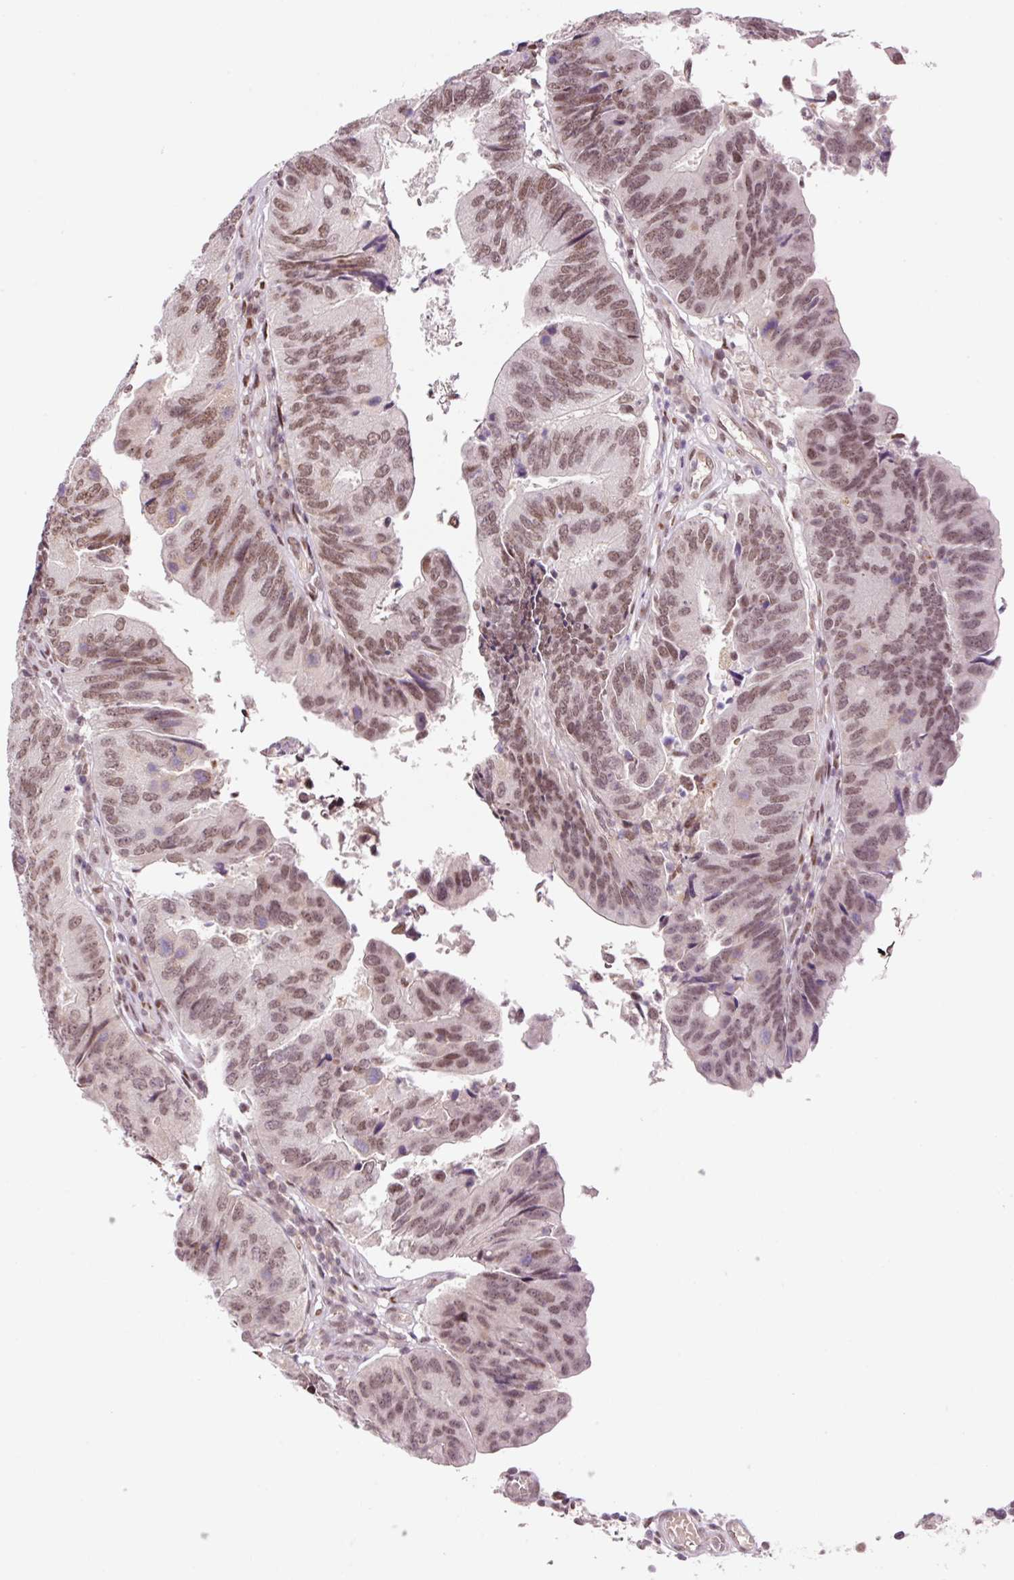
{"staining": {"intensity": "moderate", "quantity": ">75%", "location": "nuclear"}, "tissue": "colorectal cancer", "cell_type": "Tumor cells", "image_type": "cancer", "snomed": [{"axis": "morphology", "description": "Adenocarcinoma, NOS"}, {"axis": "topography", "description": "Colon"}], "caption": "A histopathology image showing moderate nuclear expression in about >75% of tumor cells in colorectal cancer, as visualized by brown immunohistochemical staining.", "gene": "CCNL2", "patient": {"sex": "female", "age": 67}}